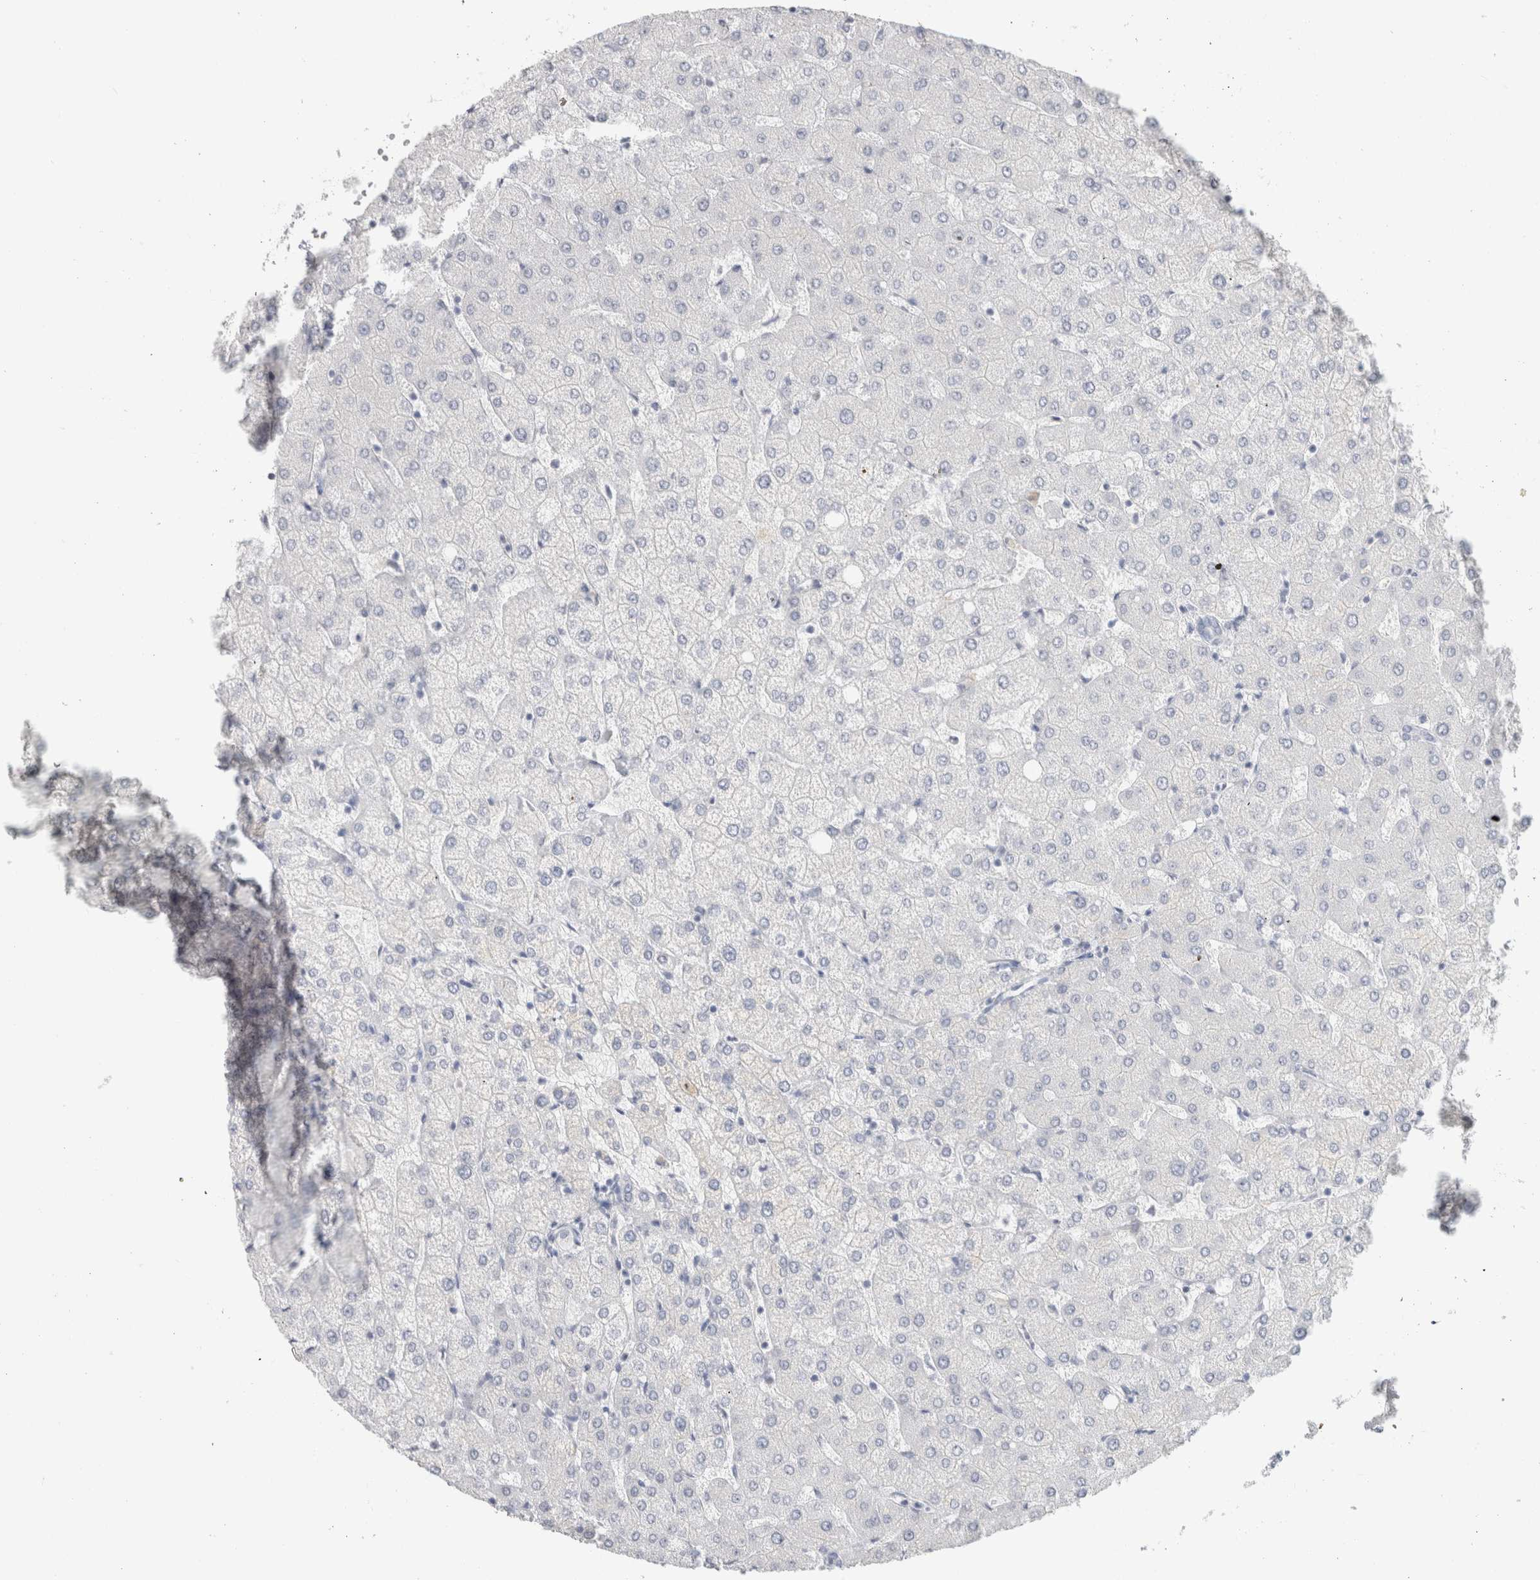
{"staining": {"intensity": "negative", "quantity": "none", "location": "none"}, "tissue": "liver", "cell_type": "Cholangiocytes", "image_type": "normal", "snomed": [{"axis": "morphology", "description": "Normal tissue, NOS"}, {"axis": "topography", "description": "Liver"}], "caption": "Immunohistochemical staining of normal human liver demonstrates no significant positivity in cholangiocytes. (Brightfield microscopy of DAB (3,3'-diaminobenzidine) immunohistochemistry (IHC) at high magnification).", "gene": "SLC6A1", "patient": {"sex": "female", "age": 54}}